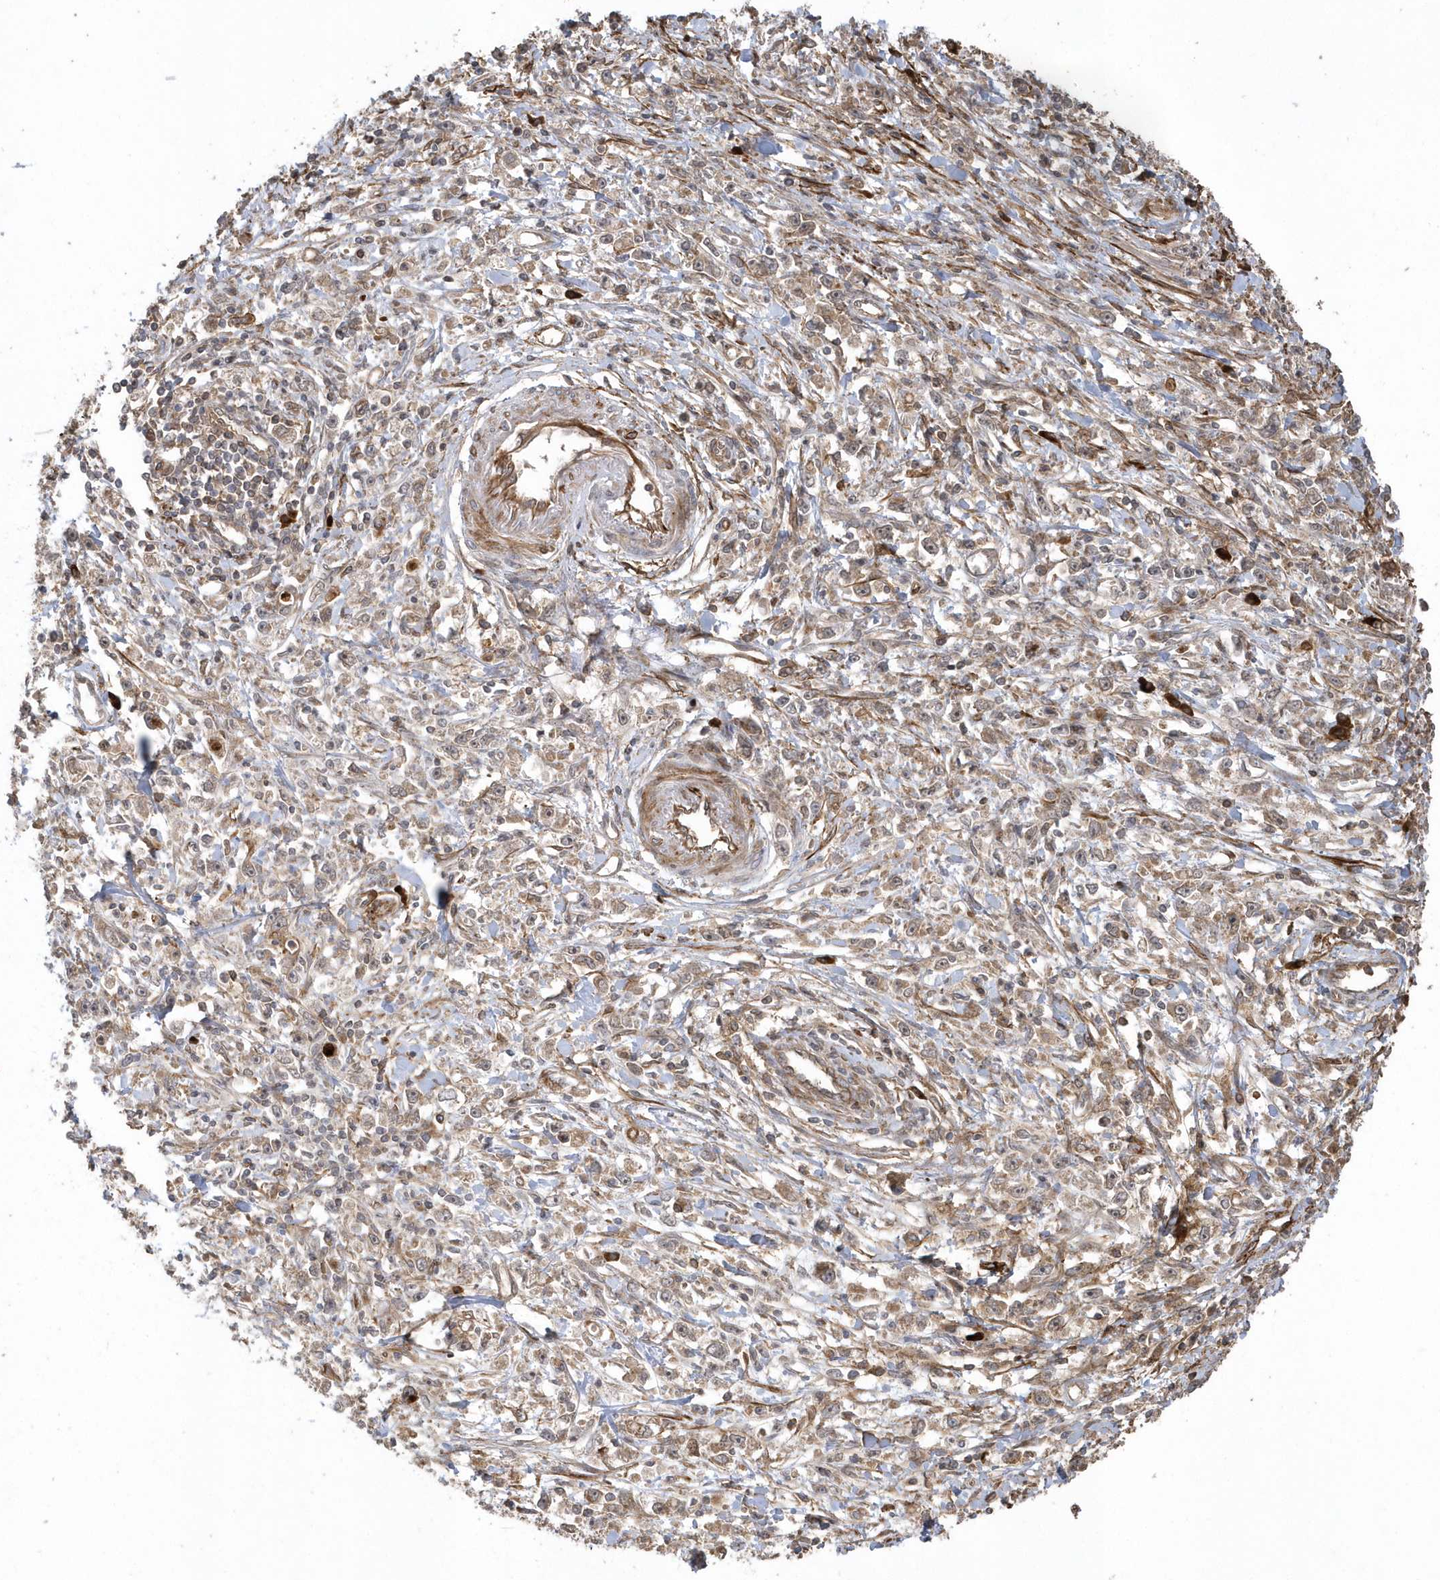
{"staining": {"intensity": "weak", "quantity": ">75%", "location": "cytoplasmic/membranous"}, "tissue": "stomach cancer", "cell_type": "Tumor cells", "image_type": "cancer", "snomed": [{"axis": "morphology", "description": "Adenocarcinoma, NOS"}, {"axis": "topography", "description": "Stomach"}], "caption": "A low amount of weak cytoplasmic/membranous positivity is seen in about >75% of tumor cells in stomach cancer (adenocarcinoma) tissue. (IHC, brightfield microscopy, high magnification).", "gene": "HERPUD1", "patient": {"sex": "female", "age": 59}}